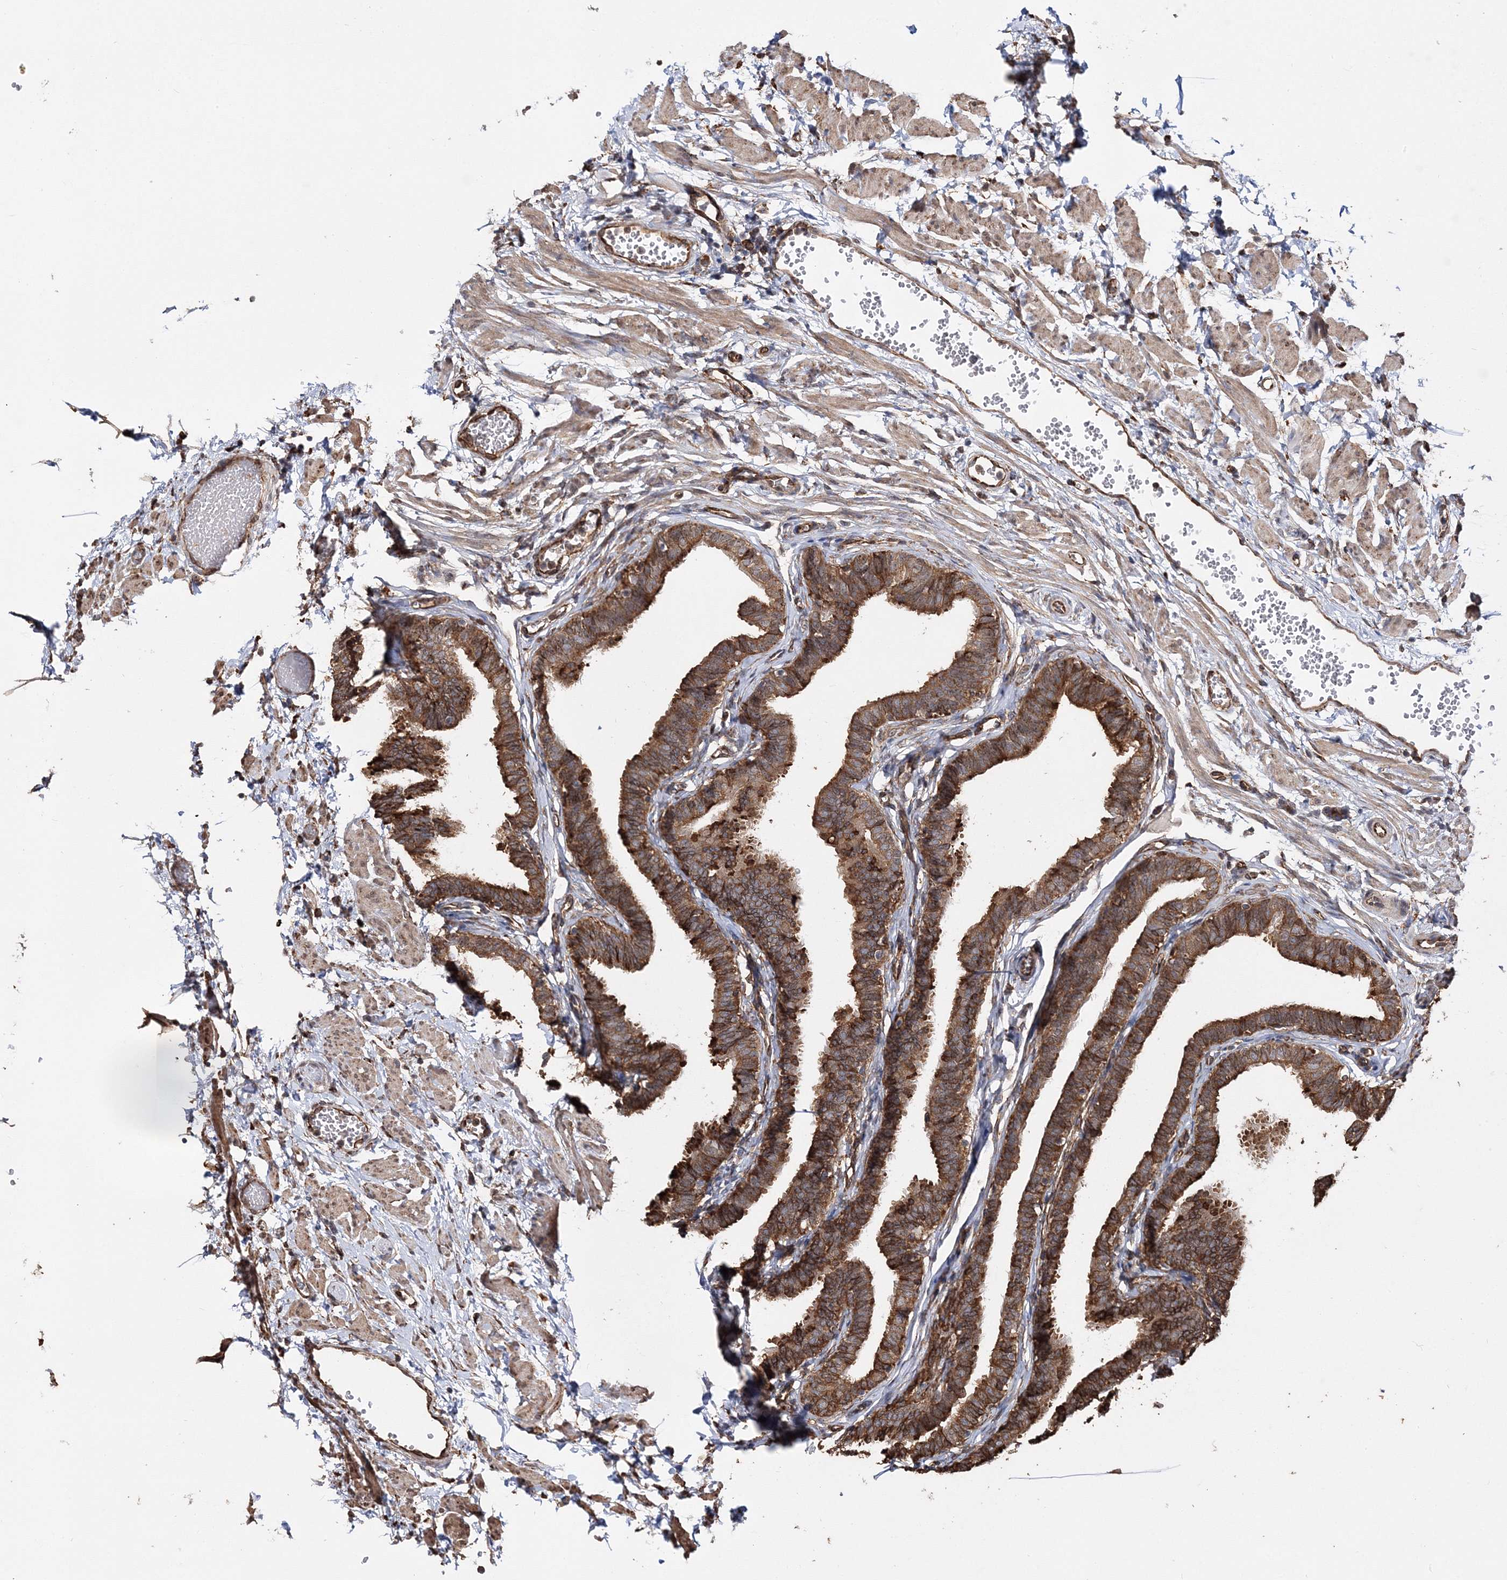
{"staining": {"intensity": "strong", "quantity": ">75%", "location": "cytoplasmic/membranous"}, "tissue": "fallopian tube", "cell_type": "Glandular cells", "image_type": "normal", "snomed": [{"axis": "morphology", "description": "Normal tissue, NOS"}, {"axis": "topography", "description": "Fallopian tube"}, {"axis": "topography", "description": "Ovary"}], "caption": "Unremarkable fallopian tube was stained to show a protein in brown. There is high levels of strong cytoplasmic/membranous staining in about >75% of glandular cells.", "gene": "SCRN3", "patient": {"sex": "female", "age": 23}}